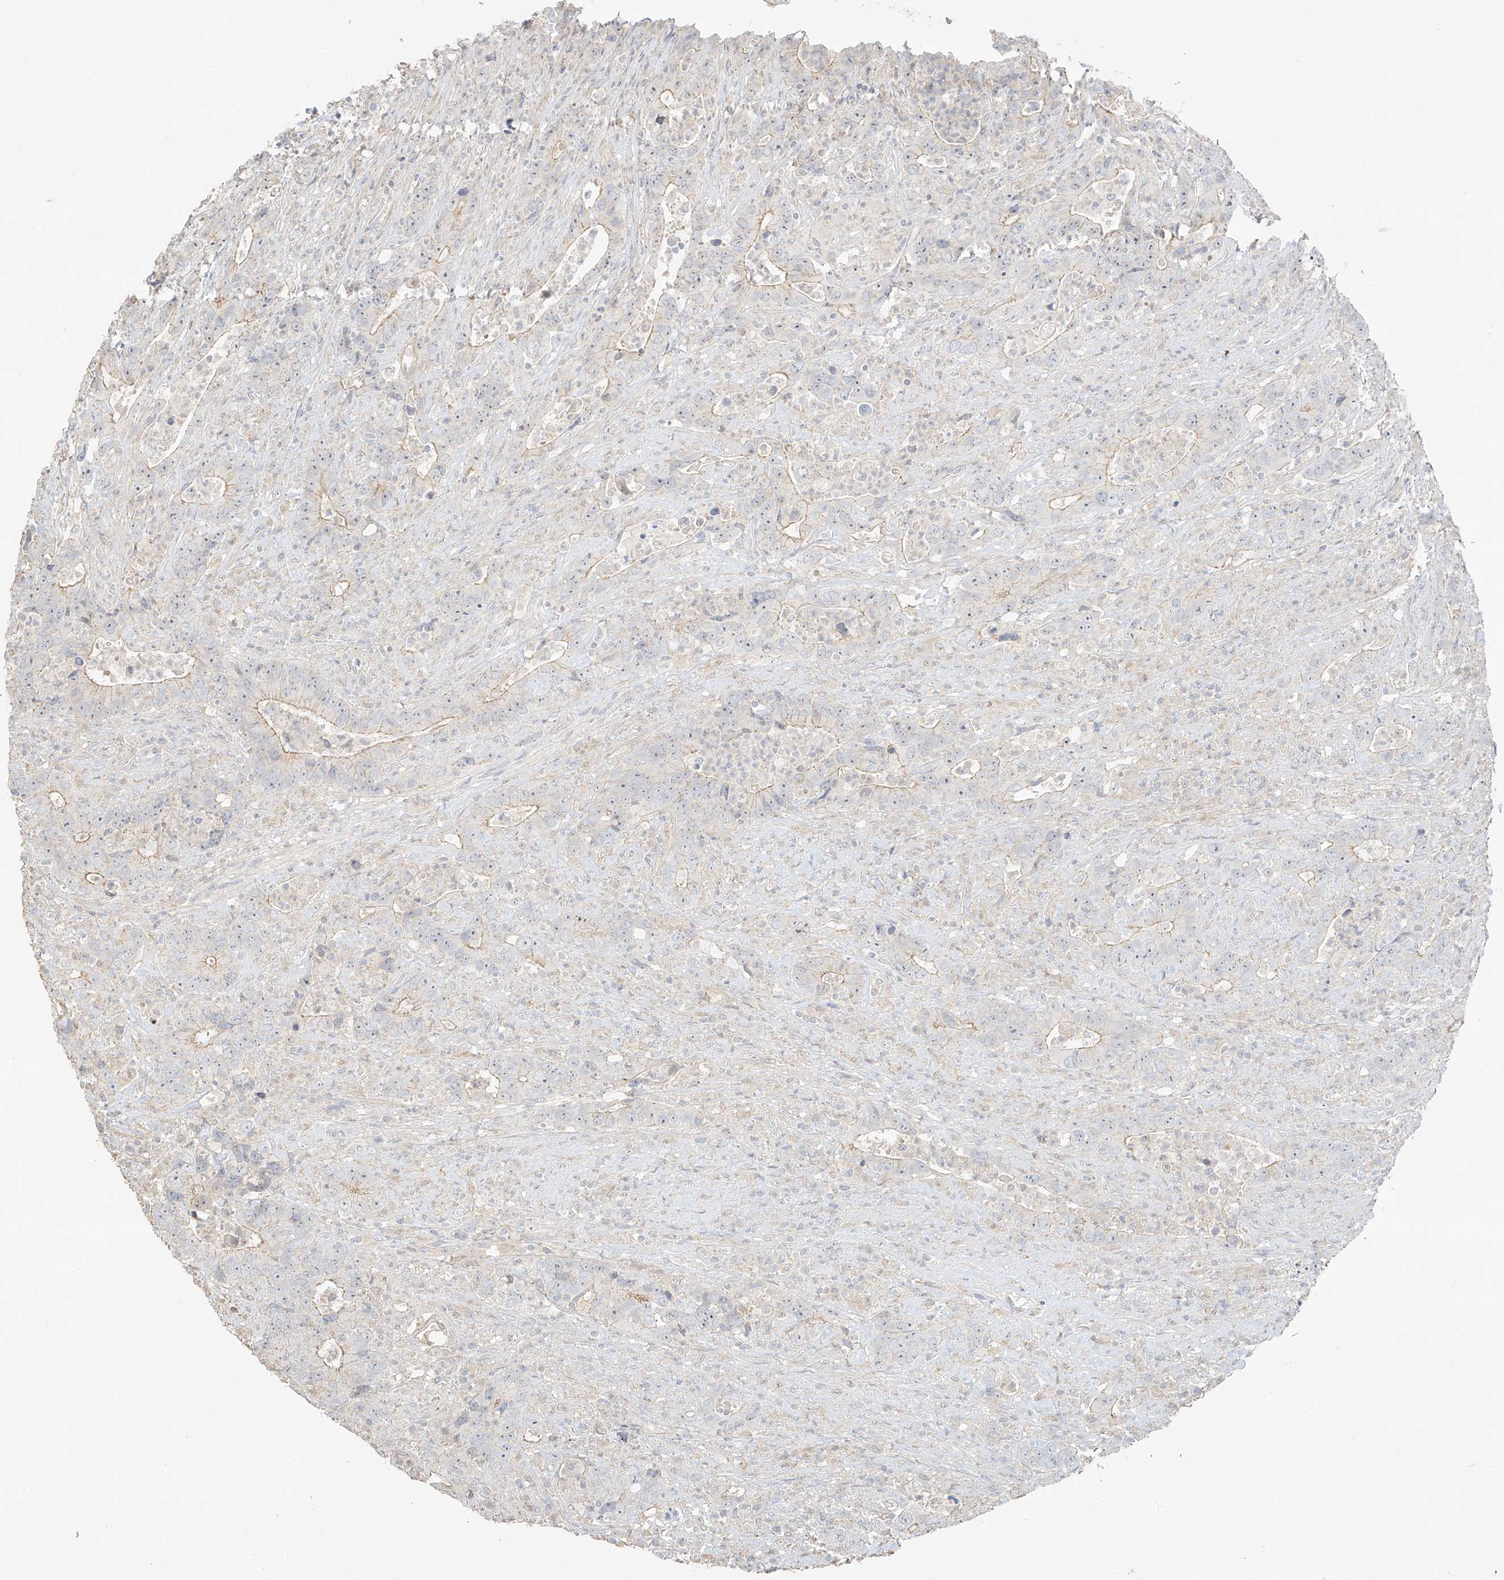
{"staining": {"intensity": "weak", "quantity": ">75%", "location": "cytoplasmic/membranous"}, "tissue": "colorectal cancer", "cell_type": "Tumor cells", "image_type": "cancer", "snomed": [{"axis": "morphology", "description": "Adenocarcinoma, NOS"}, {"axis": "topography", "description": "Colon"}], "caption": "Immunohistochemistry (DAB (3,3'-diaminobenzidine)) staining of colorectal cancer (adenocarcinoma) demonstrates weak cytoplasmic/membranous protein staining in approximately >75% of tumor cells.", "gene": "ZBTB41", "patient": {"sex": "female", "age": 75}}